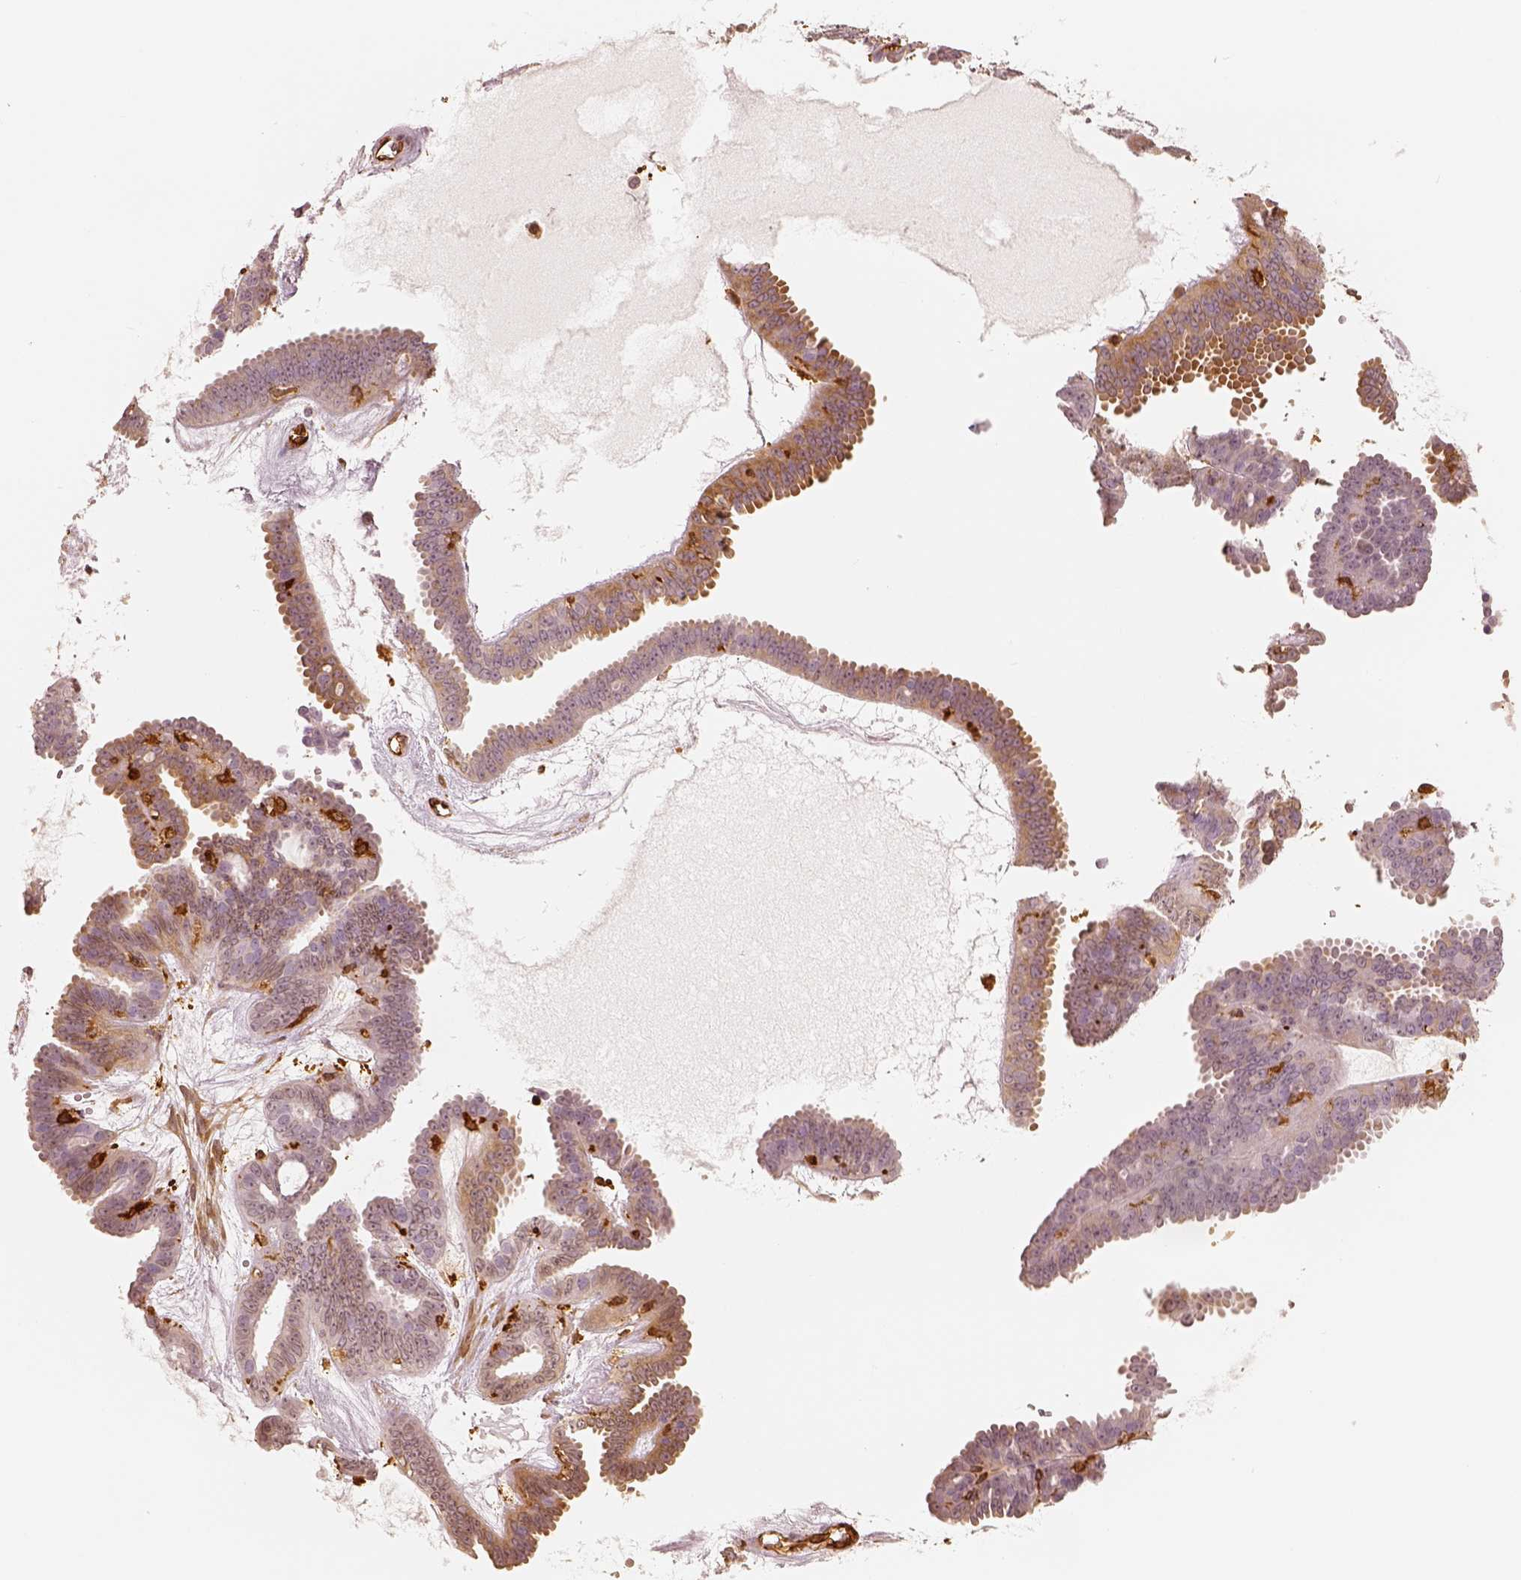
{"staining": {"intensity": "weak", "quantity": "25%-75%", "location": "cytoplasmic/membranous"}, "tissue": "ovarian cancer", "cell_type": "Tumor cells", "image_type": "cancer", "snomed": [{"axis": "morphology", "description": "Cystadenocarcinoma, serous, NOS"}, {"axis": "topography", "description": "Ovary"}], "caption": "Immunohistochemistry (IHC) micrograph of human serous cystadenocarcinoma (ovarian) stained for a protein (brown), which demonstrates low levels of weak cytoplasmic/membranous staining in approximately 25%-75% of tumor cells.", "gene": "FSCN1", "patient": {"sex": "female", "age": 71}}